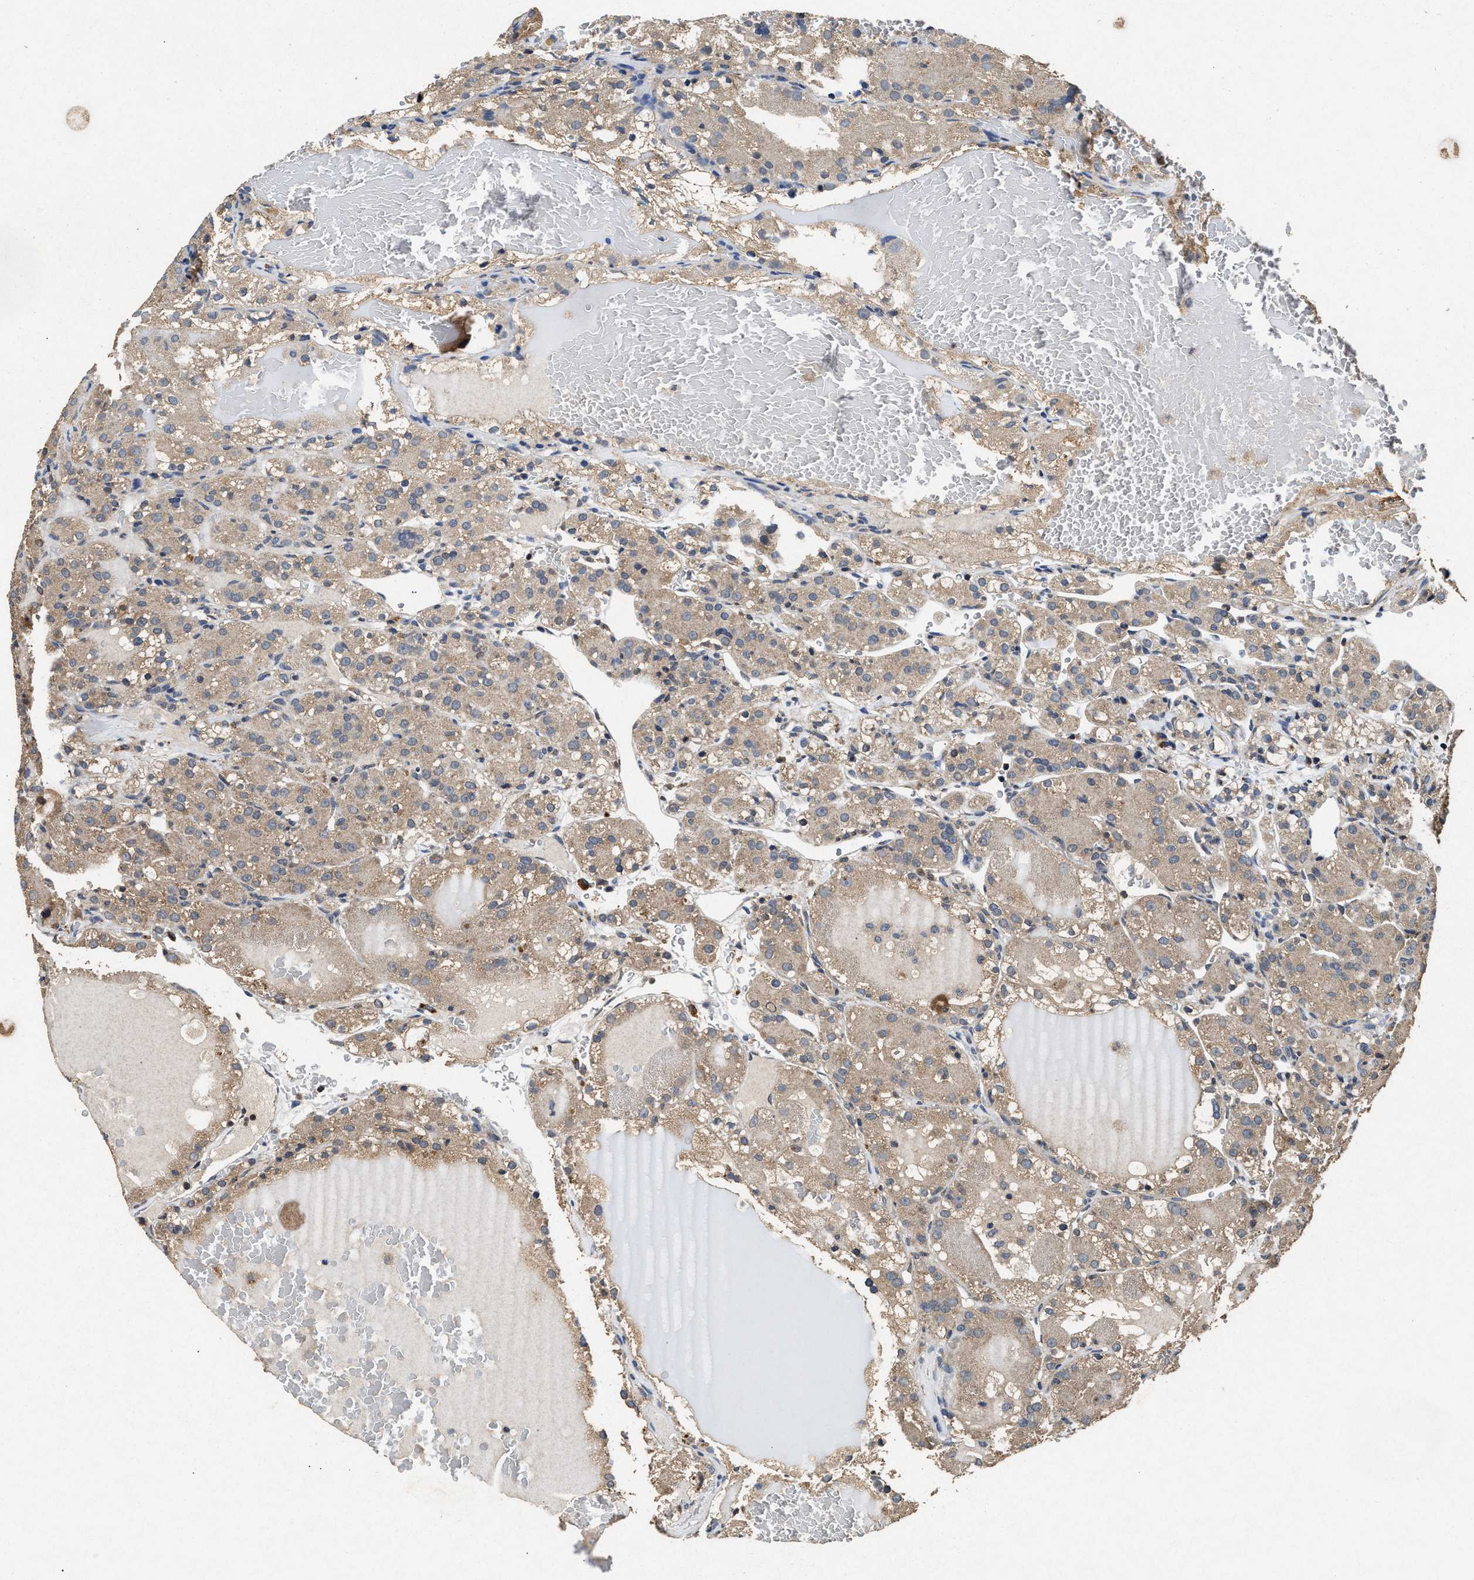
{"staining": {"intensity": "weak", "quantity": ">75%", "location": "cytoplasmic/membranous"}, "tissue": "renal cancer", "cell_type": "Tumor cells", "image_type": "cancer", "snomed": [{"axis": "morphology", "description": "Normal tissue, NOS"}, {"axis": "morphology", "description": "Adenocarcinoma, NOS"}, {"axis": "topography", "description": "Kidney"}], "caption": "Protein staining shows weak cytoplasmic/membranous positivity in approximately >75% of tumor cells in adenocarcinoma (renal).", "gene": "PDAP1", "patient": {"sex": "male", "age": 61}}